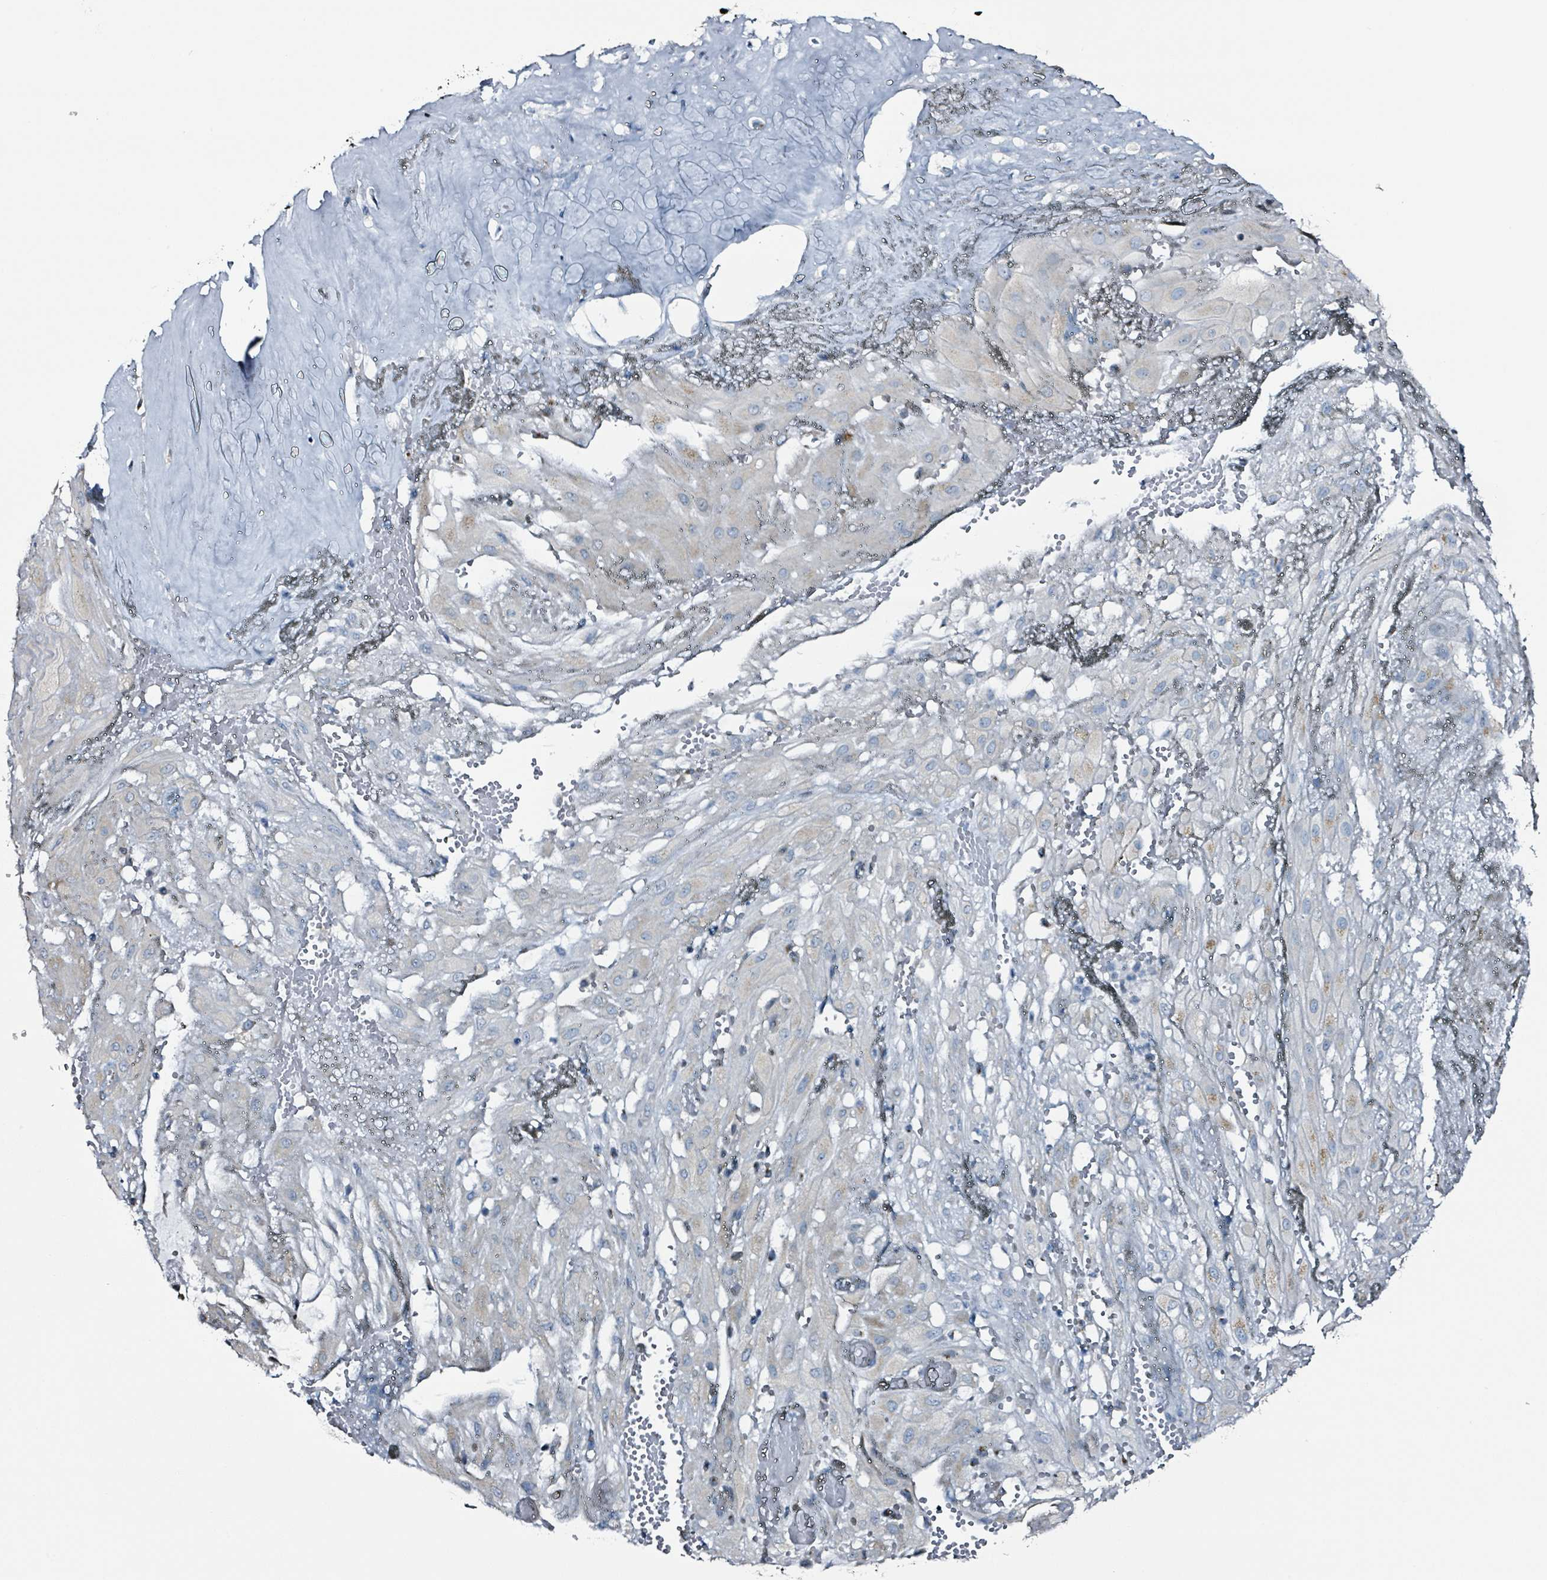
{"staining": {"intensity": "negative", "quantity": "none", "location": "none"}, "tissue": "cervical cancer", "cell_type": "Tumor cells", "image_type": "cancer", "snomed": [{"axis": "morphology", "description": "Squamous cell carcinoma, NOS"}, {"axis": "topography", "description": "Cervix"}], "caption": "An immunohistochemistry image of cervical cancer is shown. There is no staining in tumor cells of cervical cancer.", "gene": "B3GAT3", "patient": {"sex": "female", "age": 36}}